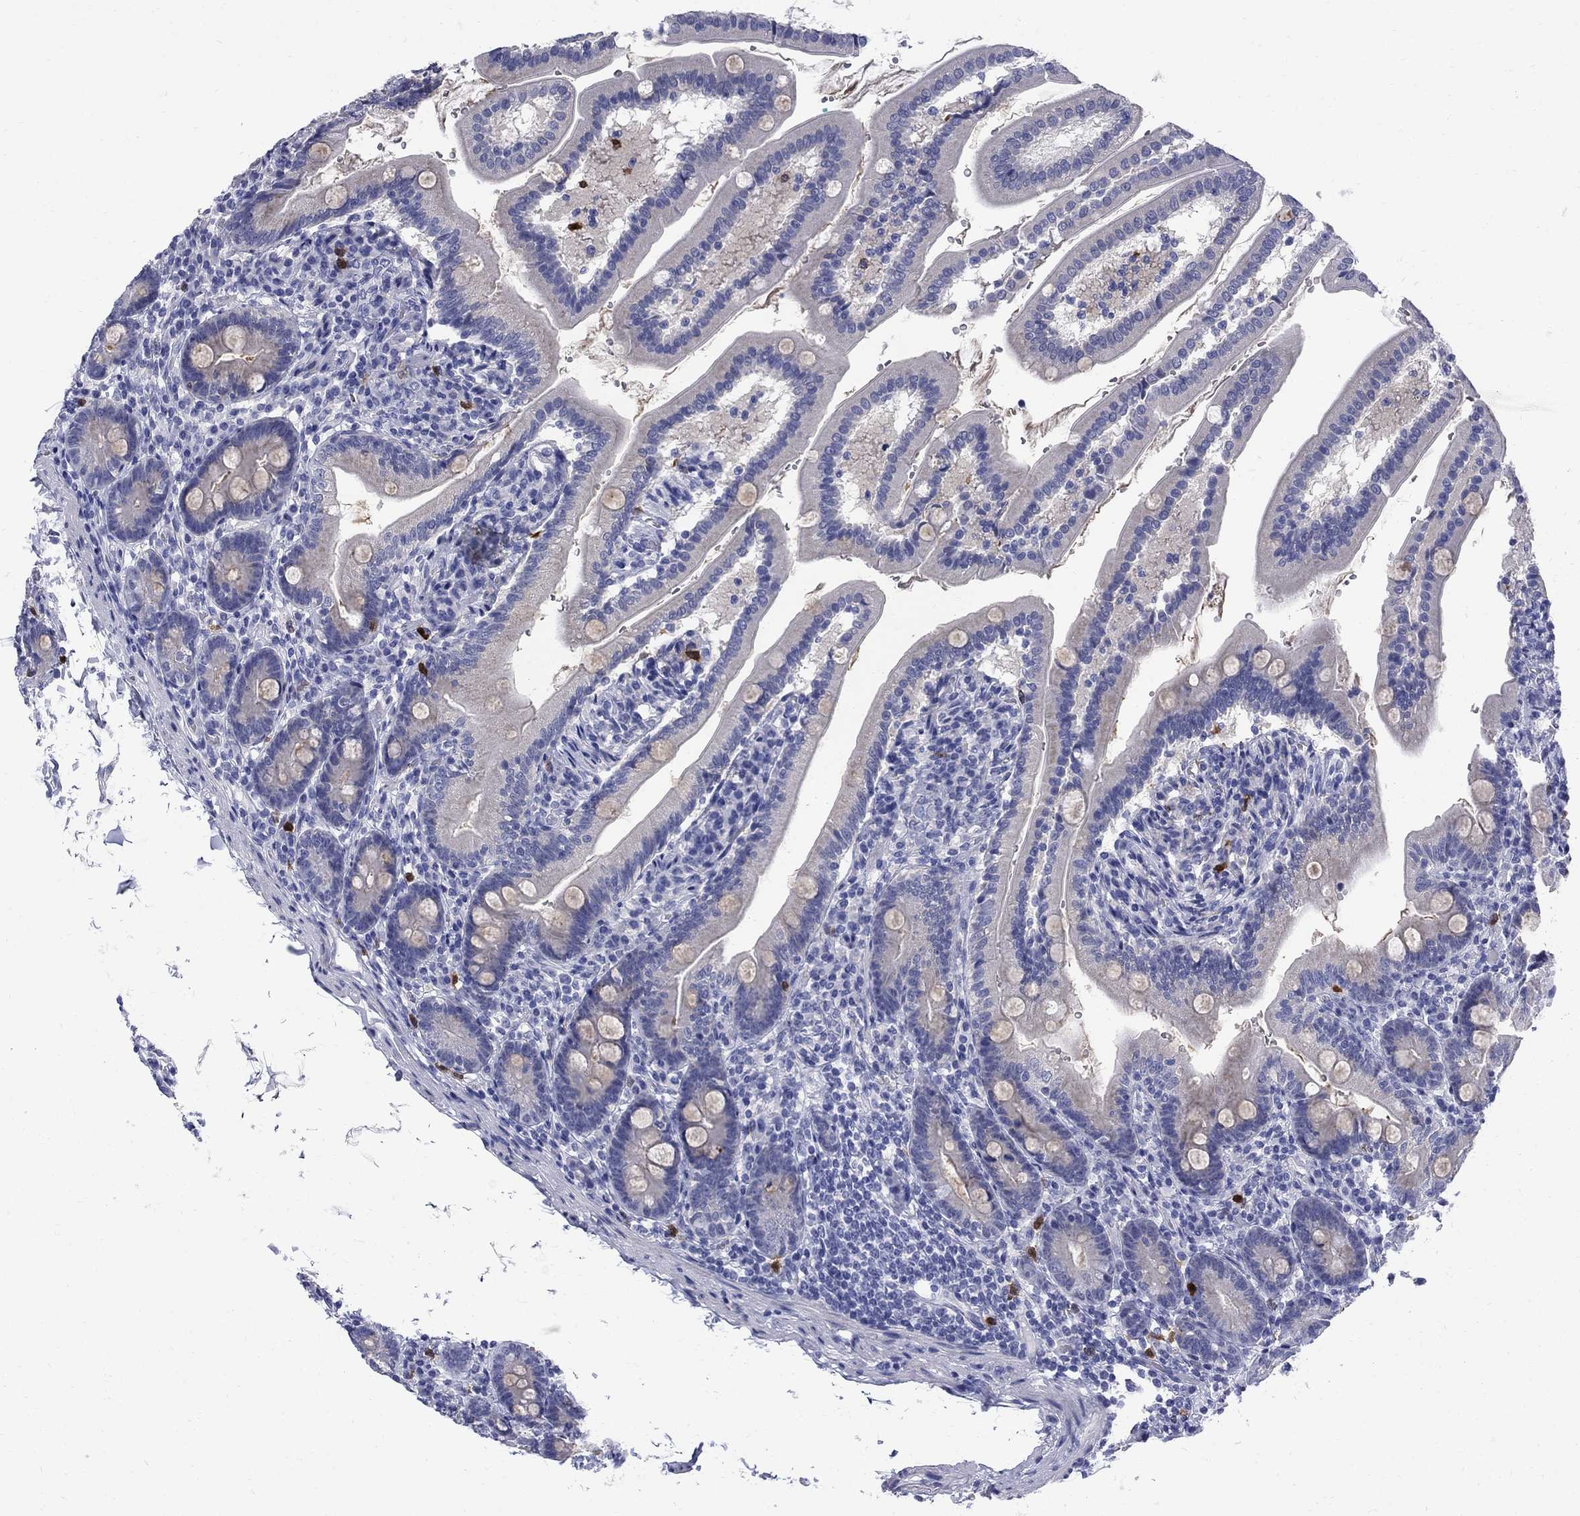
{"staining": {"intensity": "negative", "quantity": "none", "location": "none"}, "tissue": "duodenum", "cell_type": "Glandular cells", "image_type": "normal", "snomed": [{"axis": "morphology", "description": "Normal tissue, NOS"}, {"axis": "topography", "description": "Duodenum"}], "caption": "The immunohistochemistry image has no significant expression in glandular cells of duodenum.", "gene": "SERPINB2", "patient": {"sex": "female", "age": 67}}